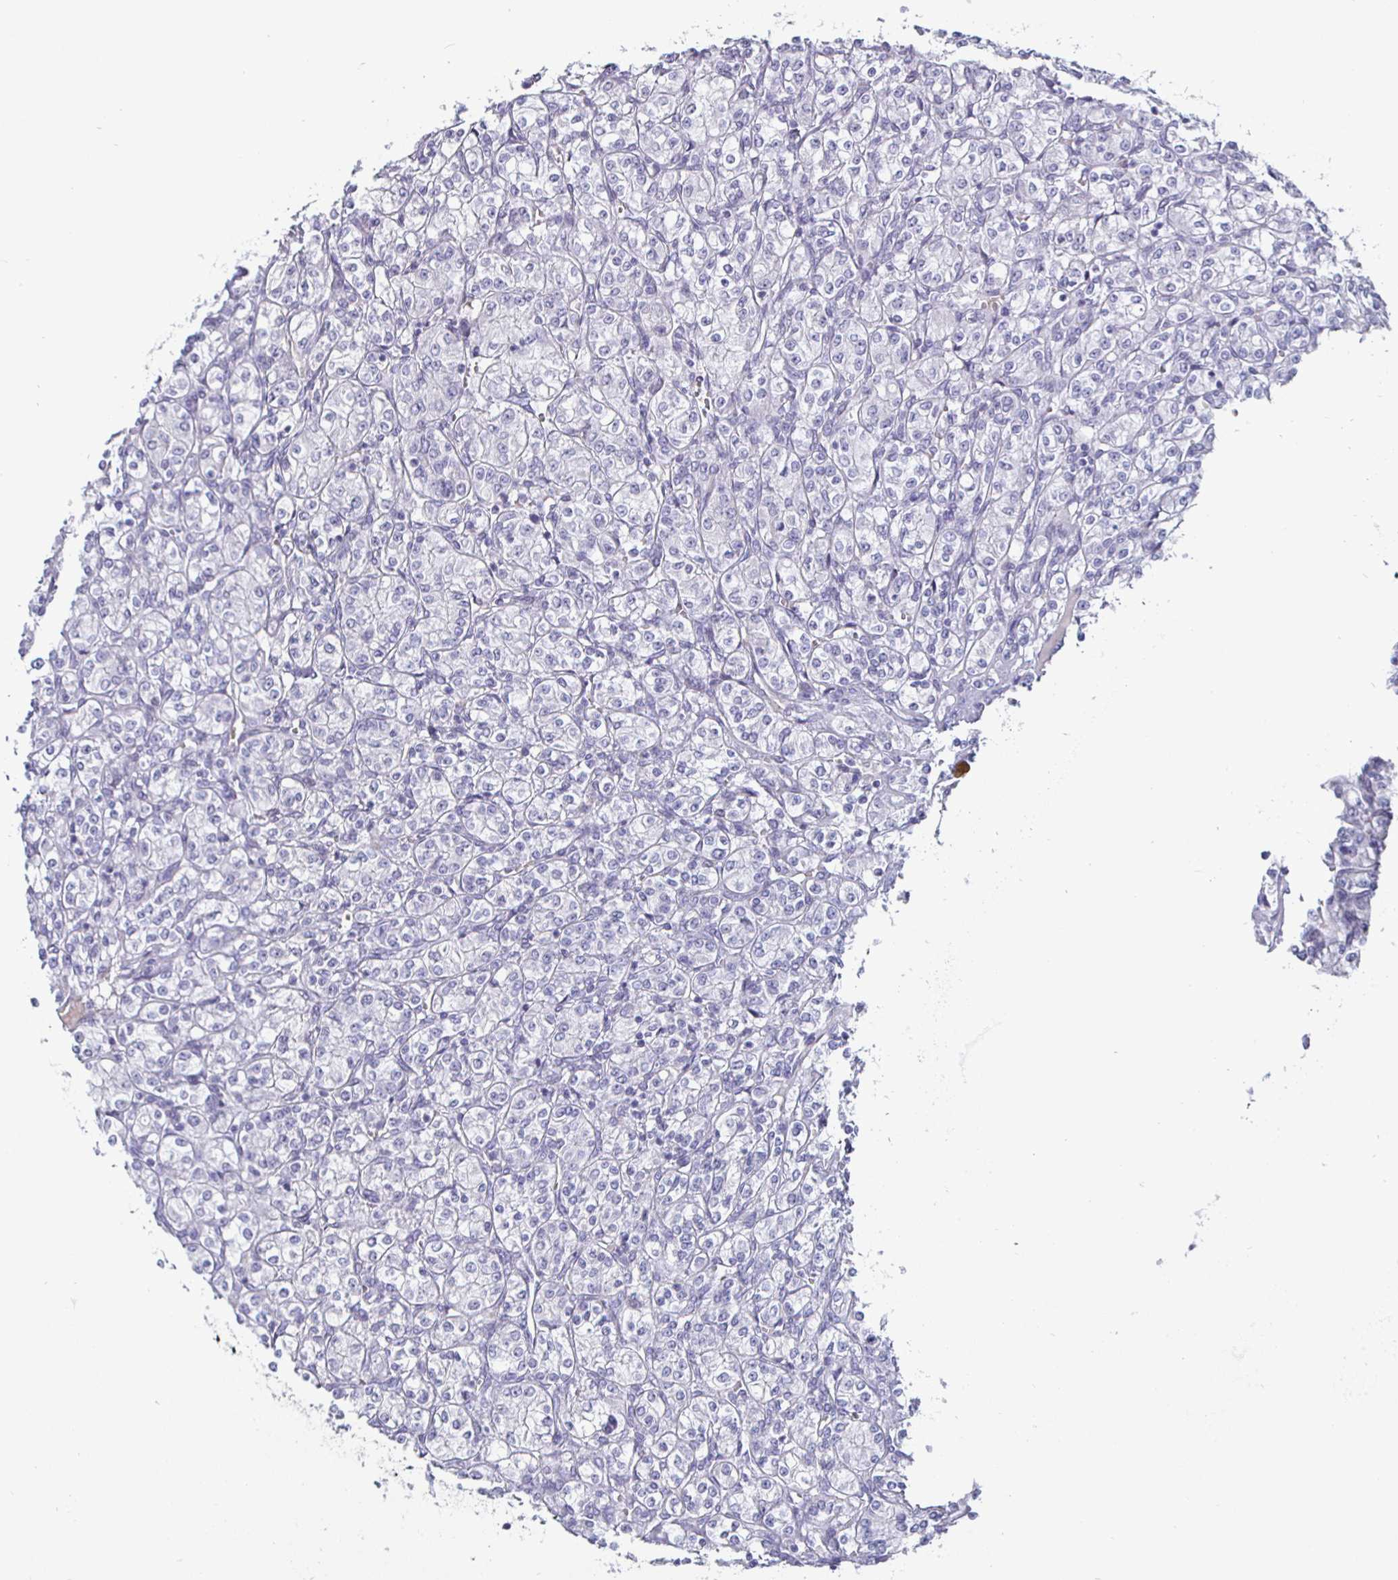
{"staining": {"intensity": "negative", "quantity": "none", "location": "none"}, "tissue": "renal cancer", "cell_type": "Tumor cells", "image_type": "cancer", "snomed": [{"axis": "morphology", "description": "Adenocarcinoma, NOS"}, {"axis": "topography", "description": "Kidney"}], "caption": "The image shows no staining of tumor cells in adenocarcinoma (renal).", "gene": "DMRTB1", "patient": {"sex": "male", "age": 77}}